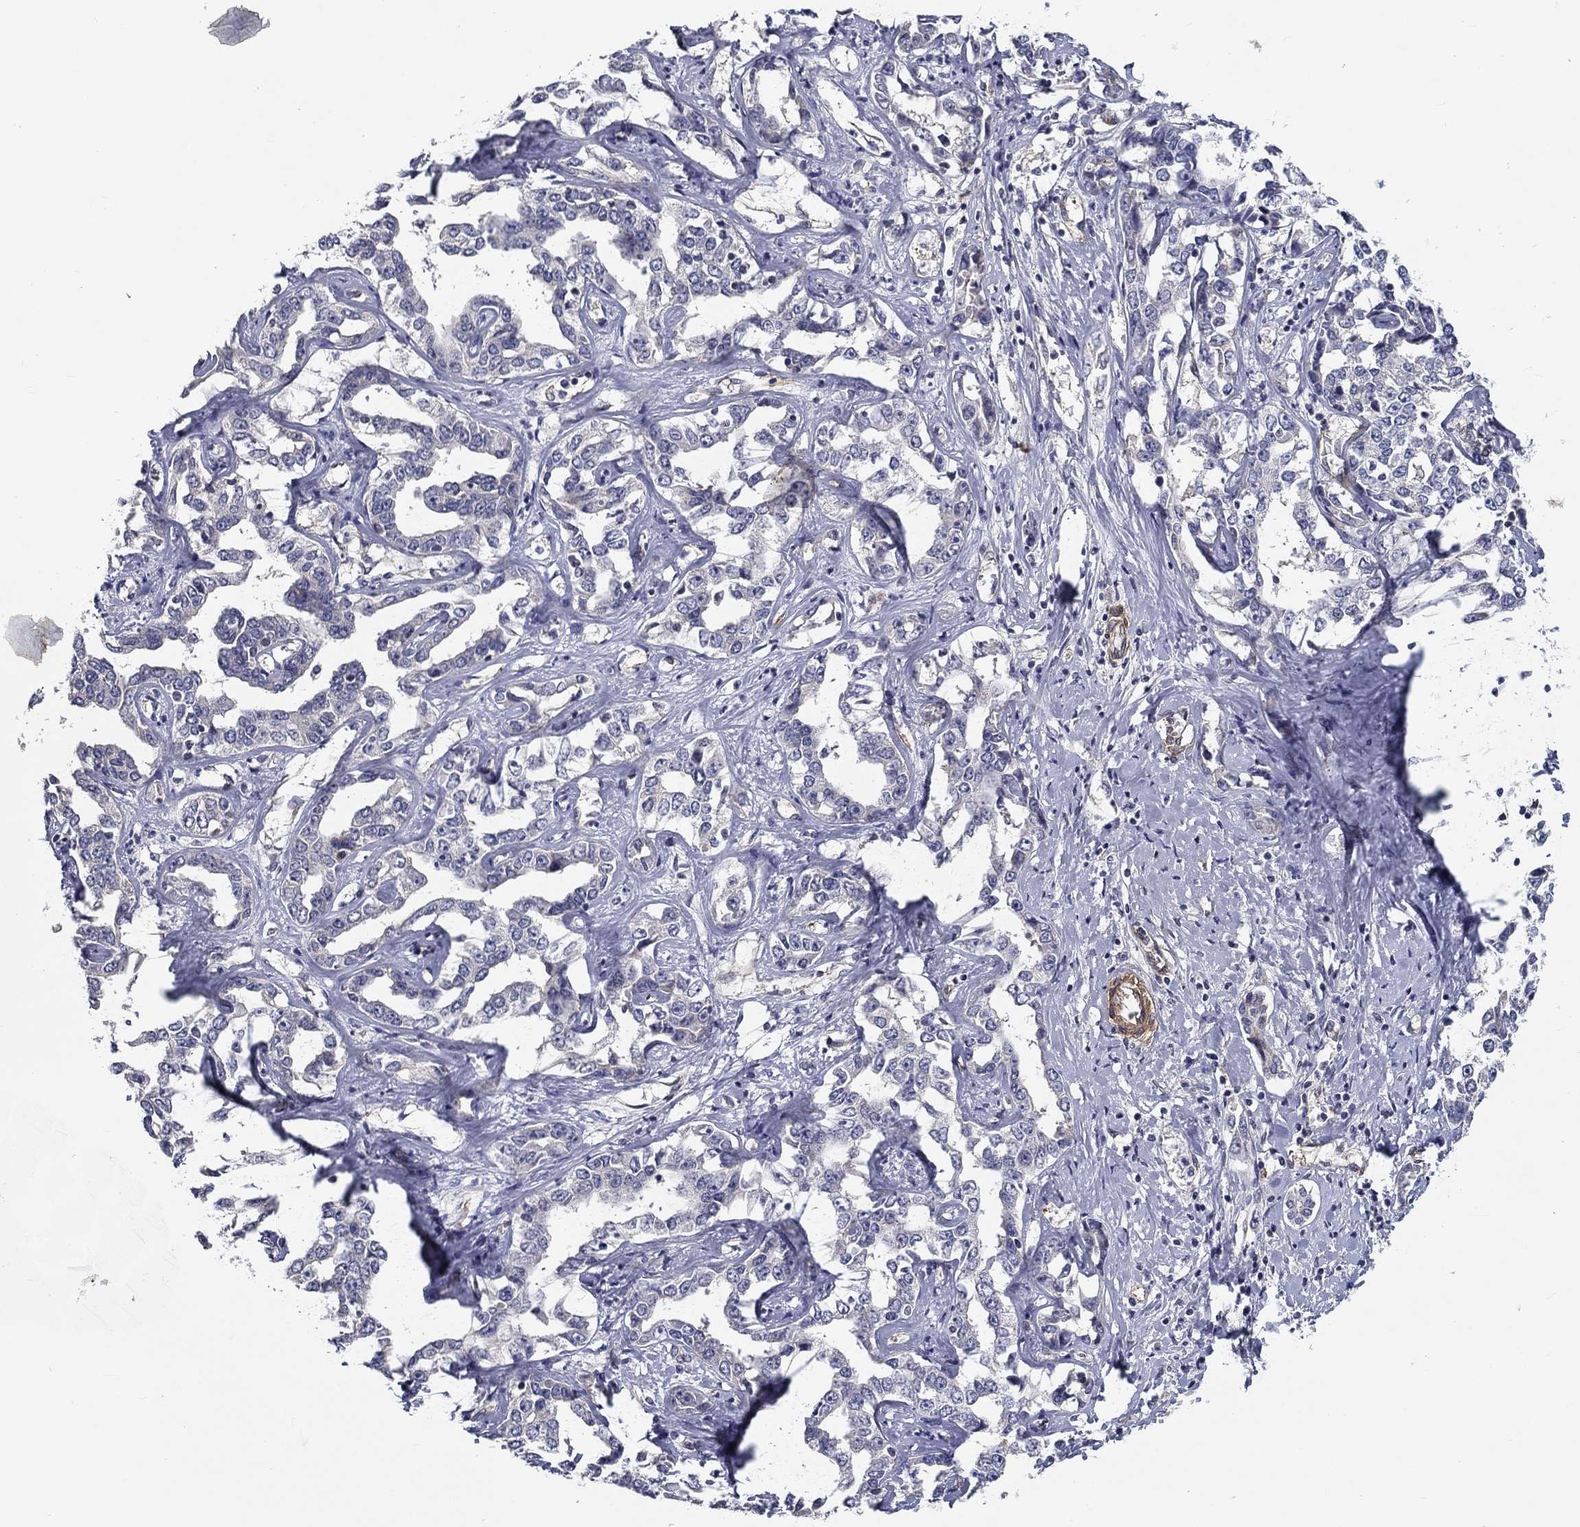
{"staining": {"intensity": "negative", "quantity": "none", "location": "none"}, "tissue": "liver cancer", "cell_type": "Tumor cells", "image_type": "cancer", "snomed": [{"axis": "morphology", "description": "Cholangiocarcinoma"}, {"axis": "topography", "description": "Liver"}], "caption": "Immunohistochemistry (IHC) photomicrograph of human liver cancer stained for a protein (brown), which displays no positivity in tumor cells. (DAB immunohistochemistry (IHC) with hematoxylin counter stain).", "gene": "SYNC", "patient": {"sex": "male", "age": 59}}